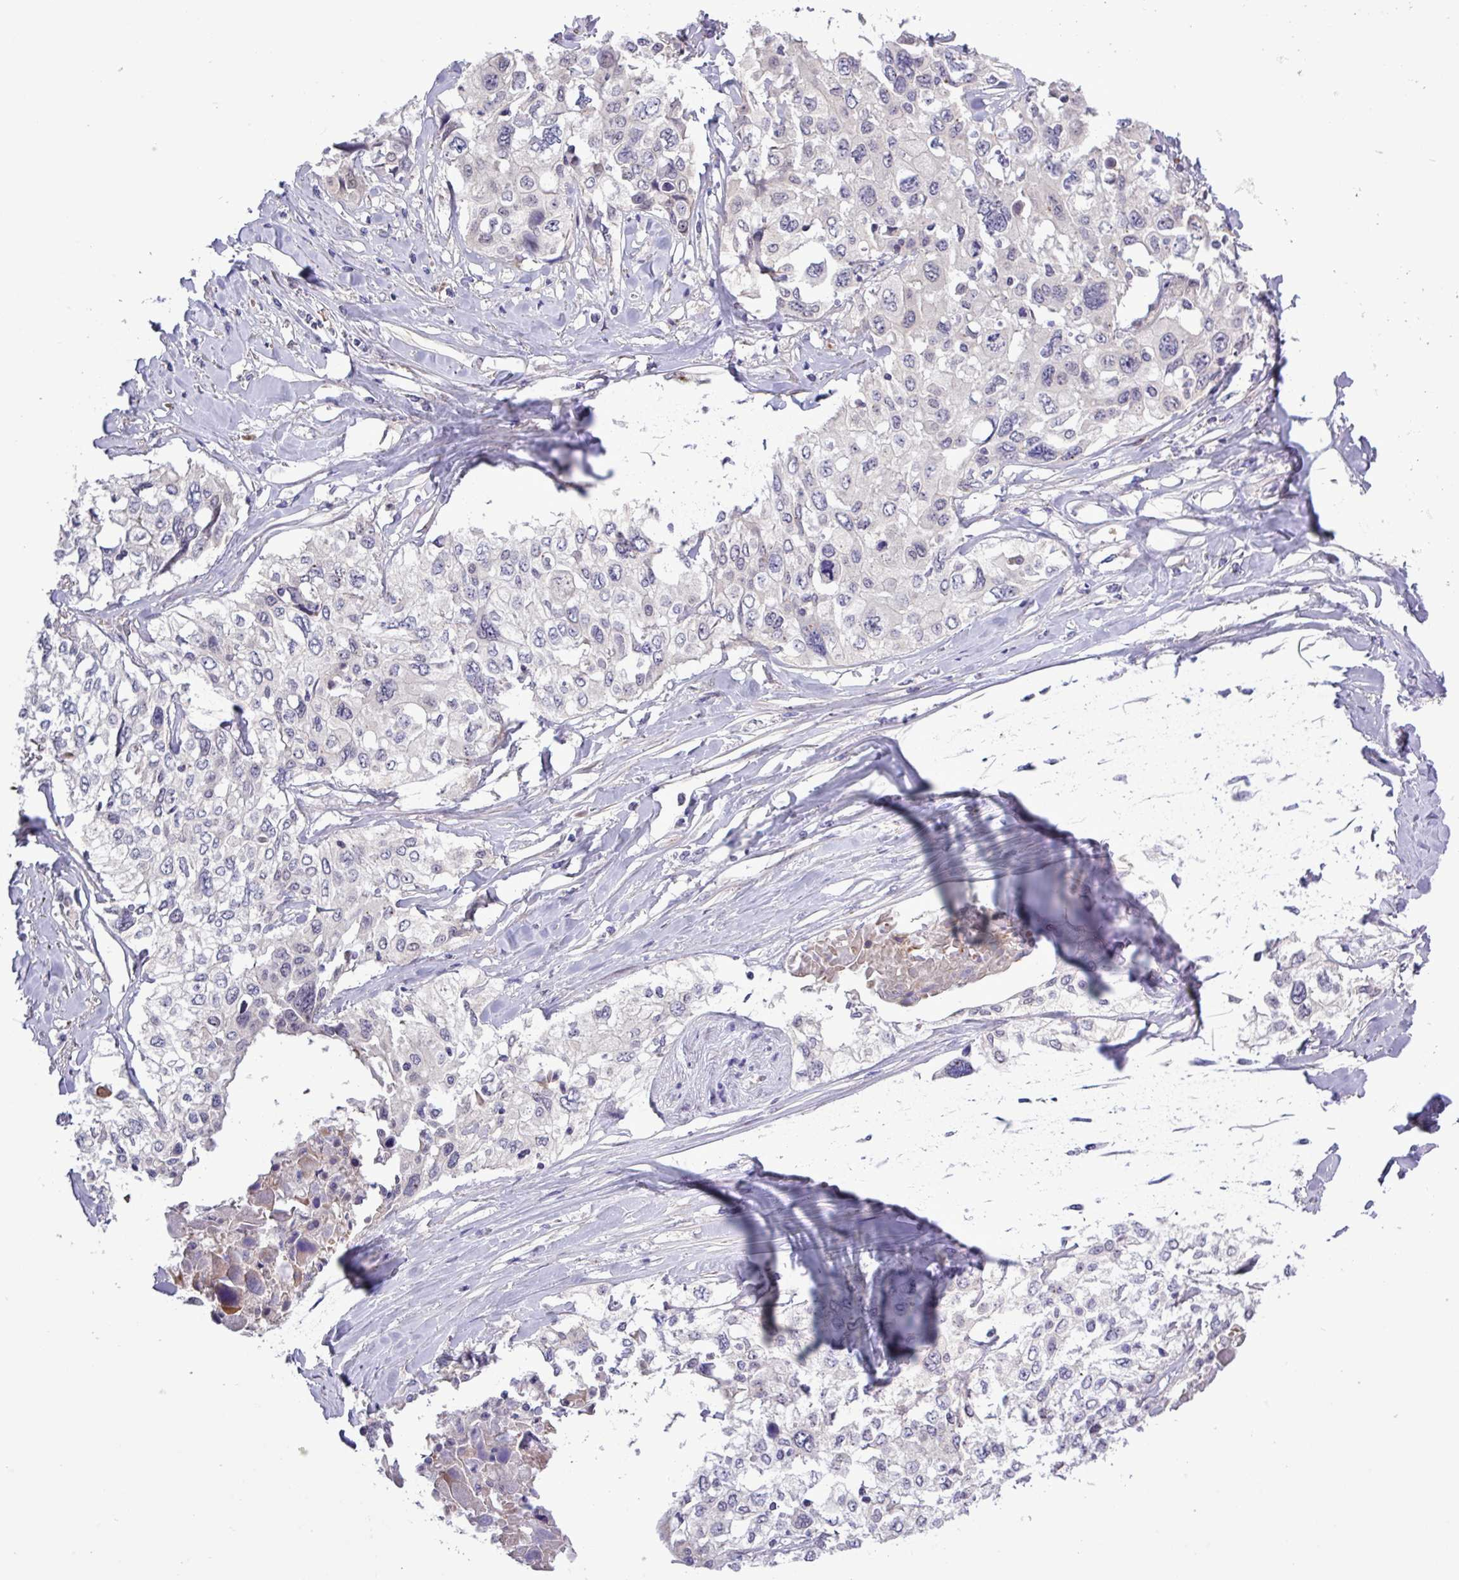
{"staining": {"intensity": "negative", "quantity": "none", "location": "none"}, "tissue": "cervical cancer", "cell_type": "Tumor cells", "image_type": "cancer", "snomed": [{"axis": "morphology", "description": "Squamous cell carcinoma, NOS"}, {"axis": "topography", "description": "Cervix"}], "caption": "Histopathology image shows no protein staining in tumor cells of cervical cancer tissue.", "gene": "SPINK8", "patient": {"sex": "female", "age": 31}}